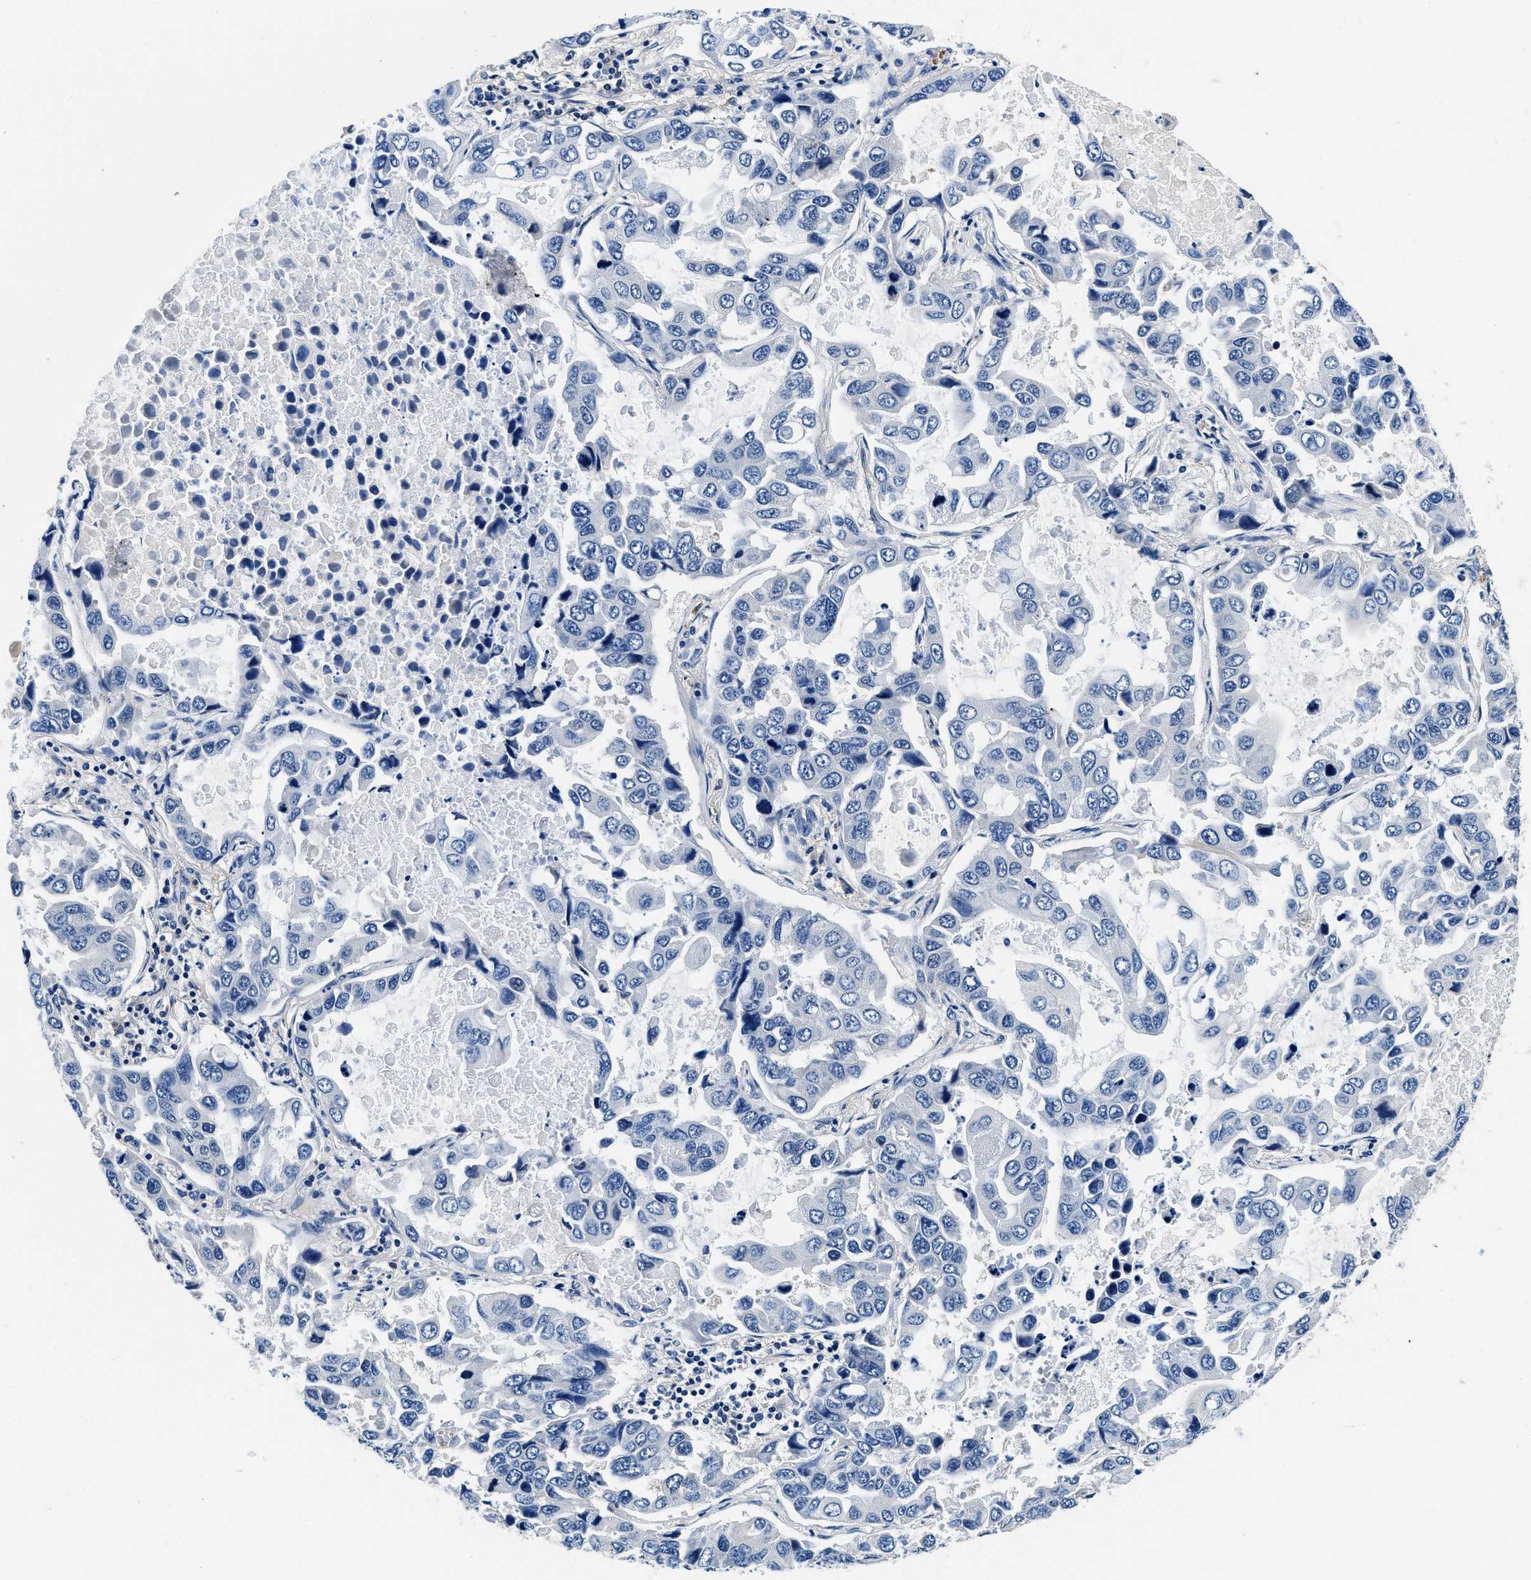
{"staining": {"intensity": "negative", "quantity": "none", "location": "none"}, "tissue": "lung cancer", "cell_type": "Tumor cells", "image_type": "cancer", "snomed": [{"axis": "morphology", "description": "Adenocarcinoma, NOS"}, {"axis": "topography", "description": "Lung"}], "caption": "Tumor cells are negative for brown protein staining in adenocarcinoma (lung).", "gene": "ZFAND3", "patient": {"sex": "male", "age": 64}}